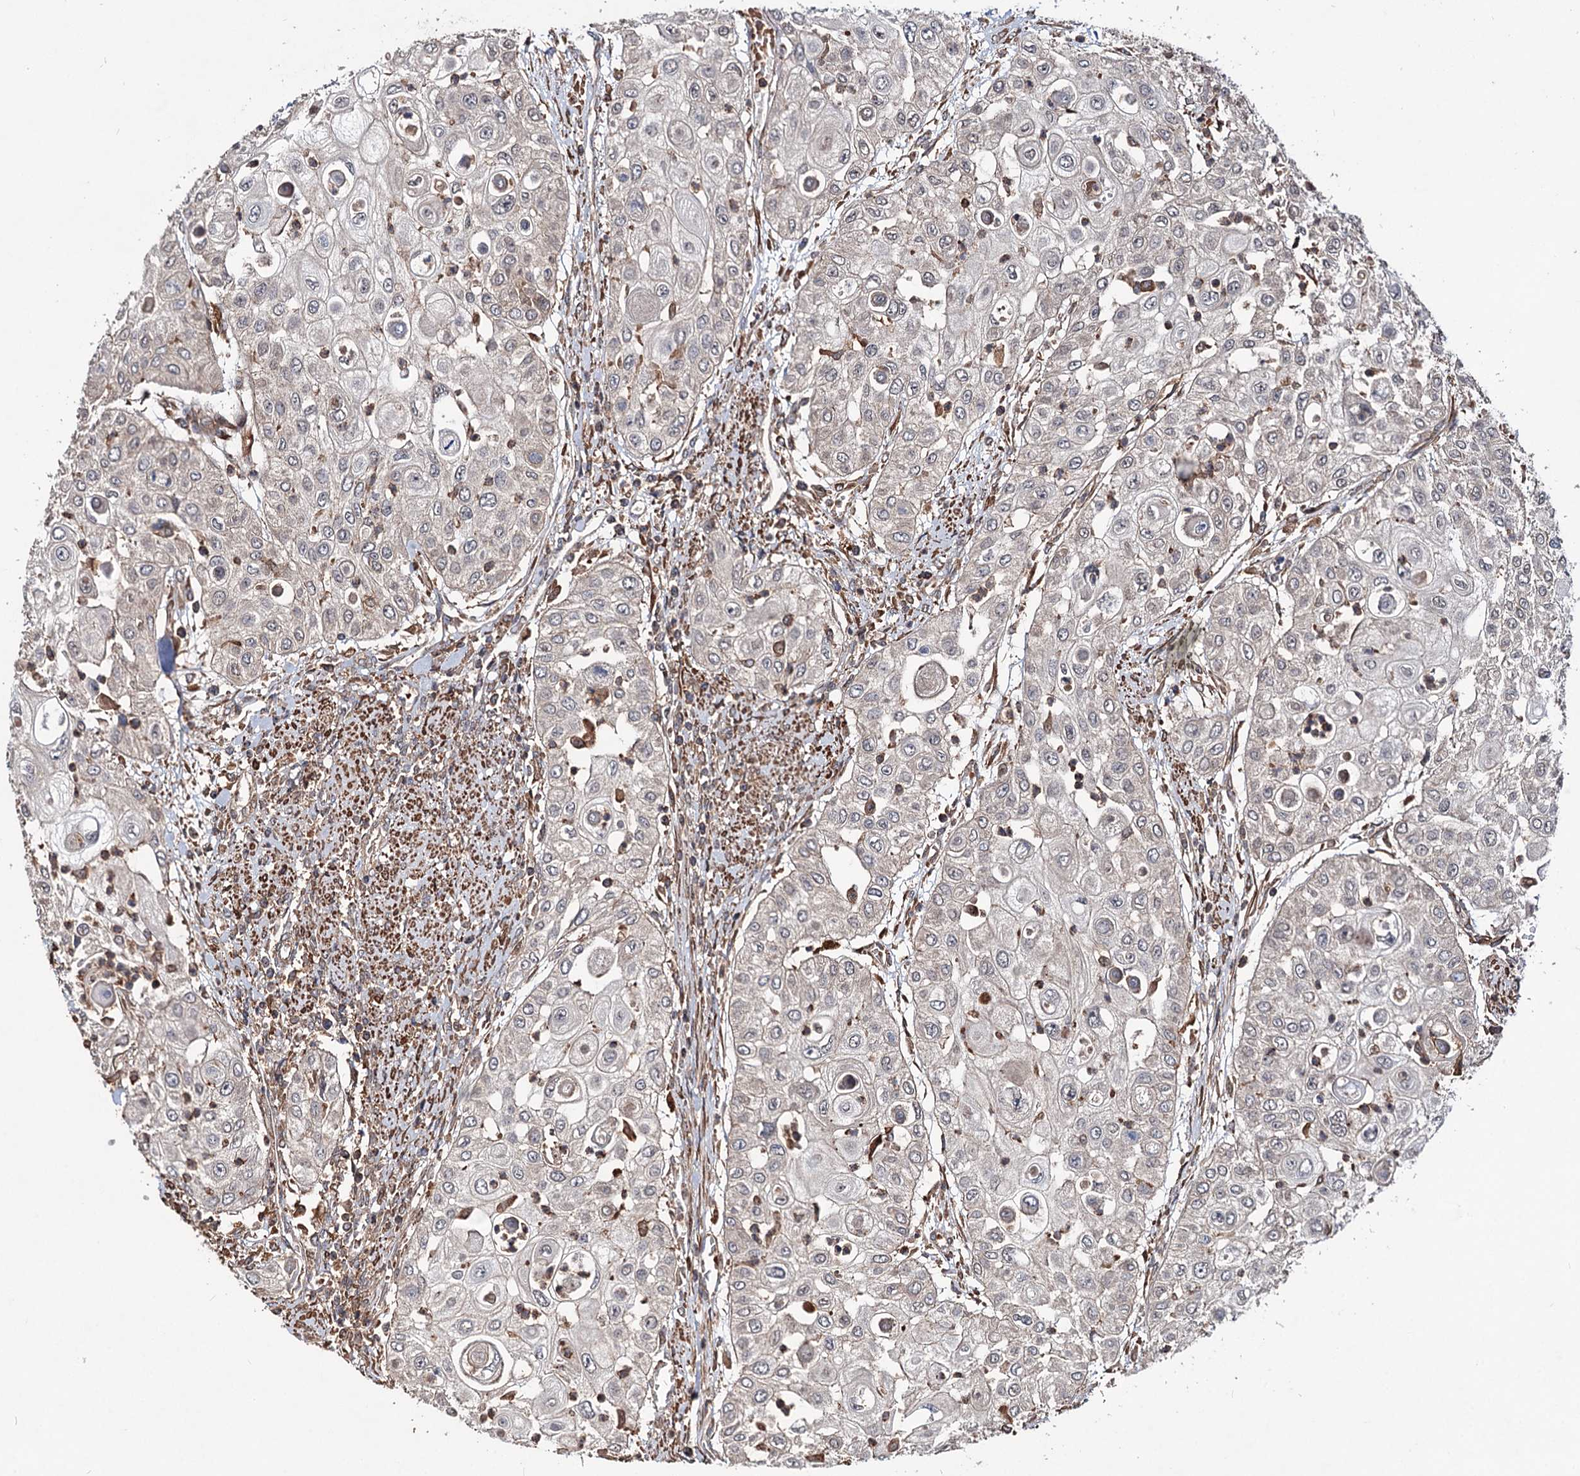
{"staining": {"intensity": "negative", "quantity": "none", "location": "none"}, "tissue": "urothelial cancer", "cell_type": "Tumor cells", "image_type": "cancer", "snomed": [{"axis": "morphology", "description": "Urothelial carcinoma, High grade"}, {"axis": "topography", "description": "Urinary bladder"}], "caption": "Tumor cells are negative for brown protein staining in urothelial carcinoma (high-grade).", "gene": "GRIP1", "patient": {"sex": "female", "age": 79}}